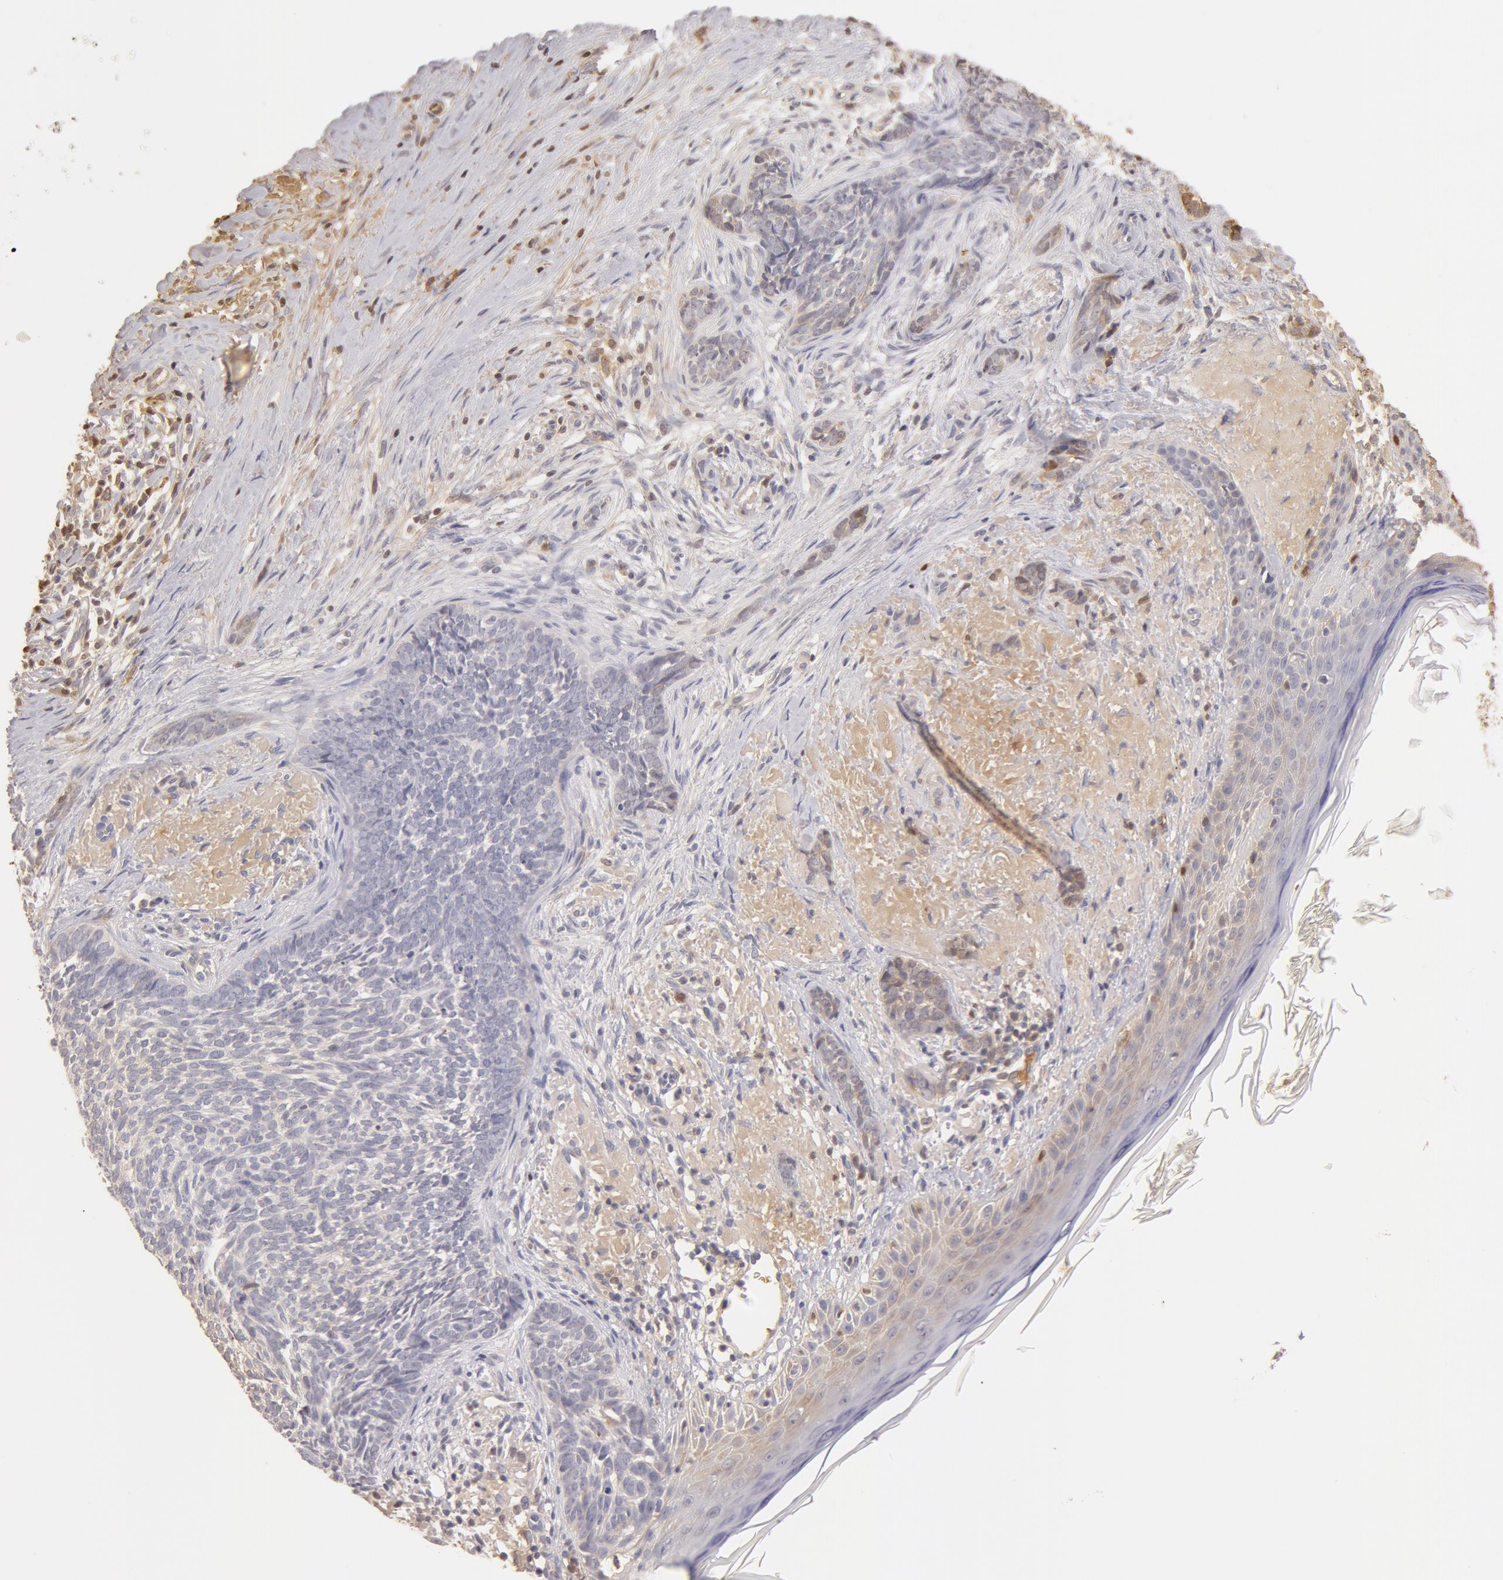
{"staining": {"intensity": "weak", "quantity": "<25%", "location": "cytoplasmic/membranous"}, "tissue": "skin cancer", "cell_type": "Tumor cells", "image_type": "cancer", "snomed": [{"axis": "morphology", "description": "Basal cell carcinoma"}, {"axis": "topography", "description": "Skin"}], "caption": "This is a photomicrograph of immunohistochemistry staining of skin basal cell carcinoma, which shows no positivity in tumor cells. Nuclei are stained in blue.", "gene": "TF", "patient": {"sex": "female", "age": 81}}